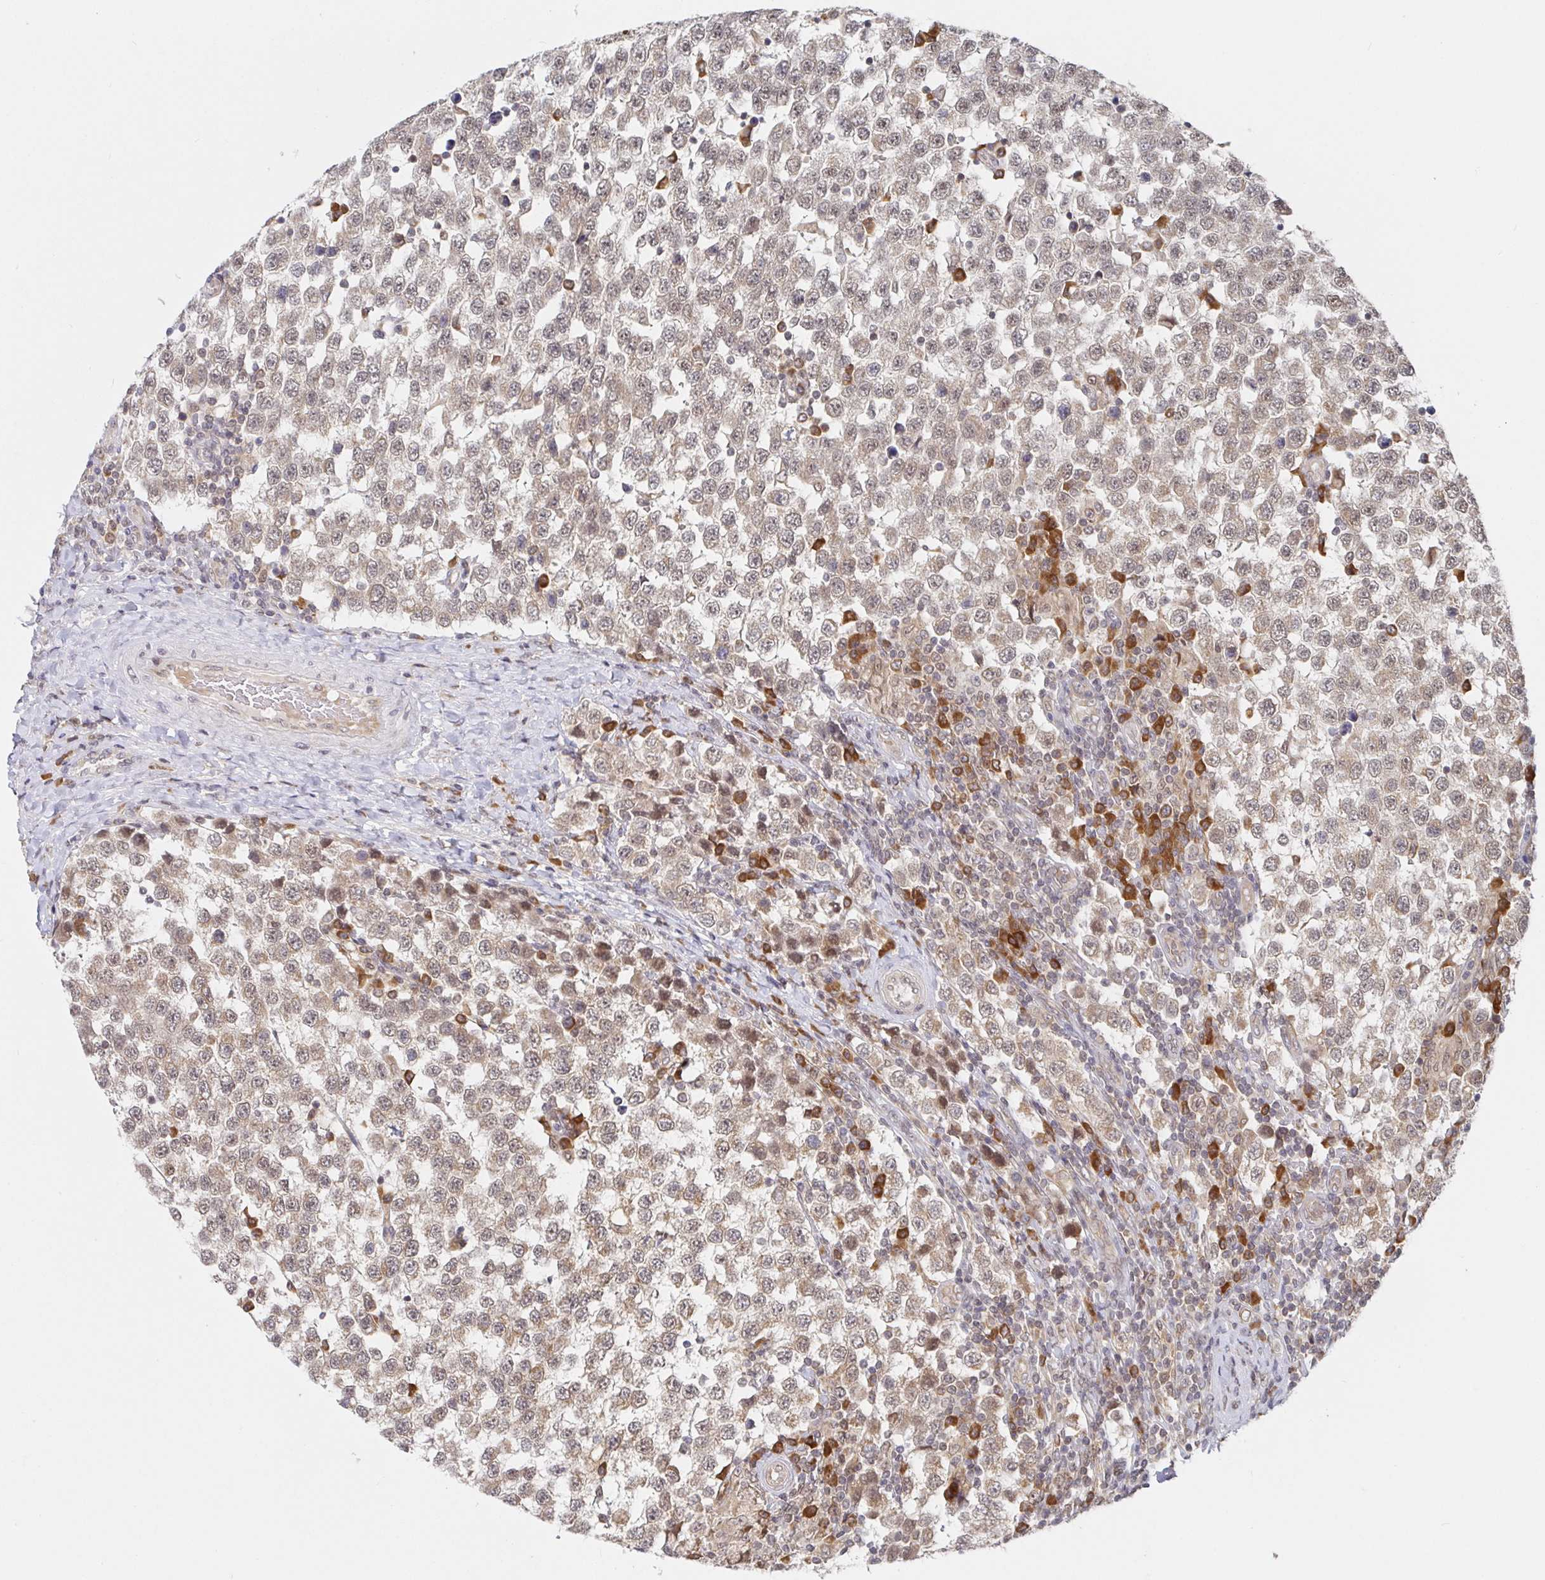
{"staining": {"intensity": "moderate", "quantity": ">75%", "location": "cytoplasmic/membranous"}, "tissue": "testis cancer", "cell_type": "Tumor cells", "image_type": "cancer", "snomed": [{"axis": "morphology", "description": "Seminoma, NOS"}, {"axis": "topography", "description": "Testis"}], "caption": "Immunohistochemistry (IHC) of human testis seminoma reveals medium levels of moderate cytoplasmic/membranous positivity in approximately >75% of tumor cells. Immunohistochemistry (IHC) stains the protein of interest in brown and the nuclei are stained blue.", "gene": "ALG1", "patient": {"sex": "male", "age": 34}}